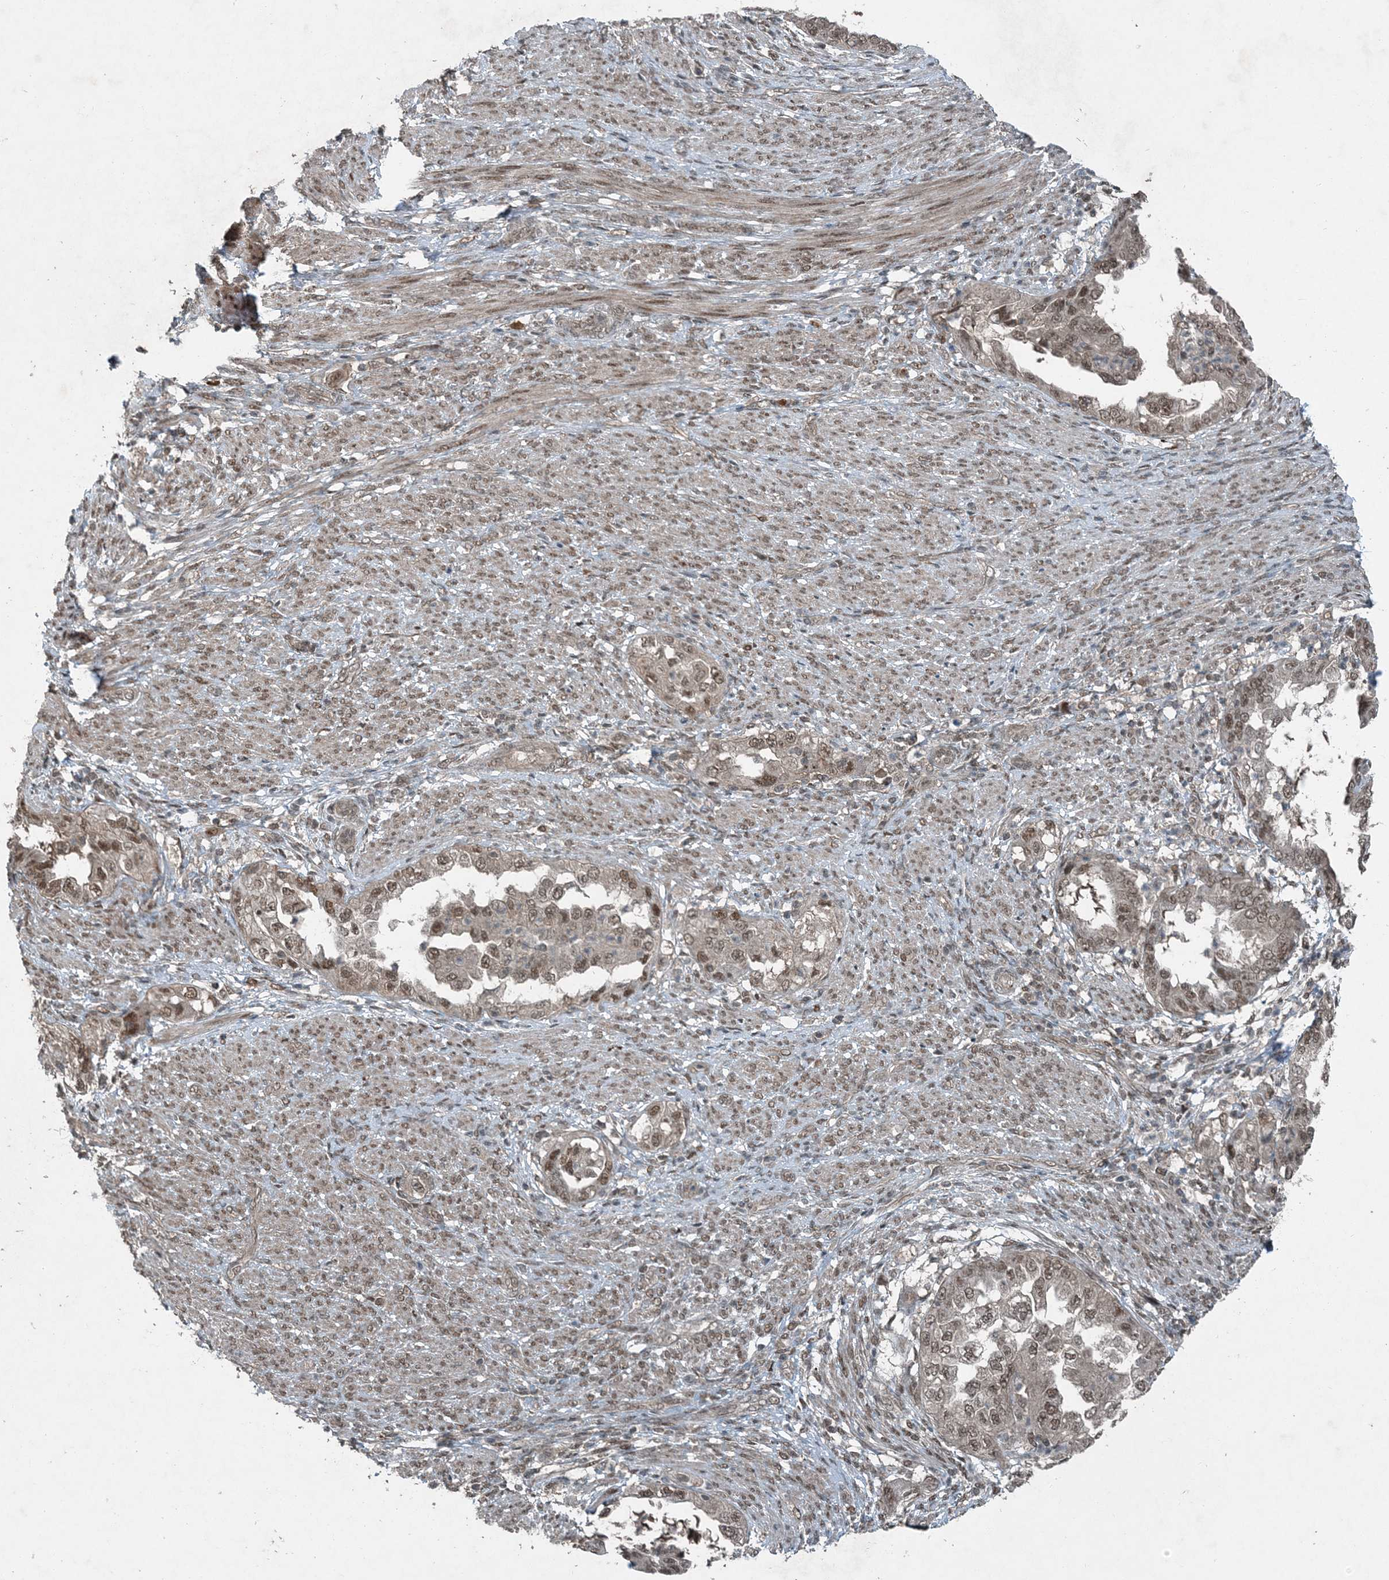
{"staining": {"intensity": "moderate", "quantity": ">75%", "location": "nuclear"}, "tissue": "endometrial cancer", "cell_type": "Tumor cells", "image_type": "cancer", "snomed": [{"axis": "morphology", "description": "Adenocarcinoma, NOS"}, {"axis": "topography", "description": "Endometrium"}], "caption": "Immunohistochemical staining of adenocarcinoma (endometrial) reveals medium levels of moderate nuclear protein staining in about >75% of tumor cells.", "gene": "COPS7B", "patient": {"sex": "female", "age": 85}}